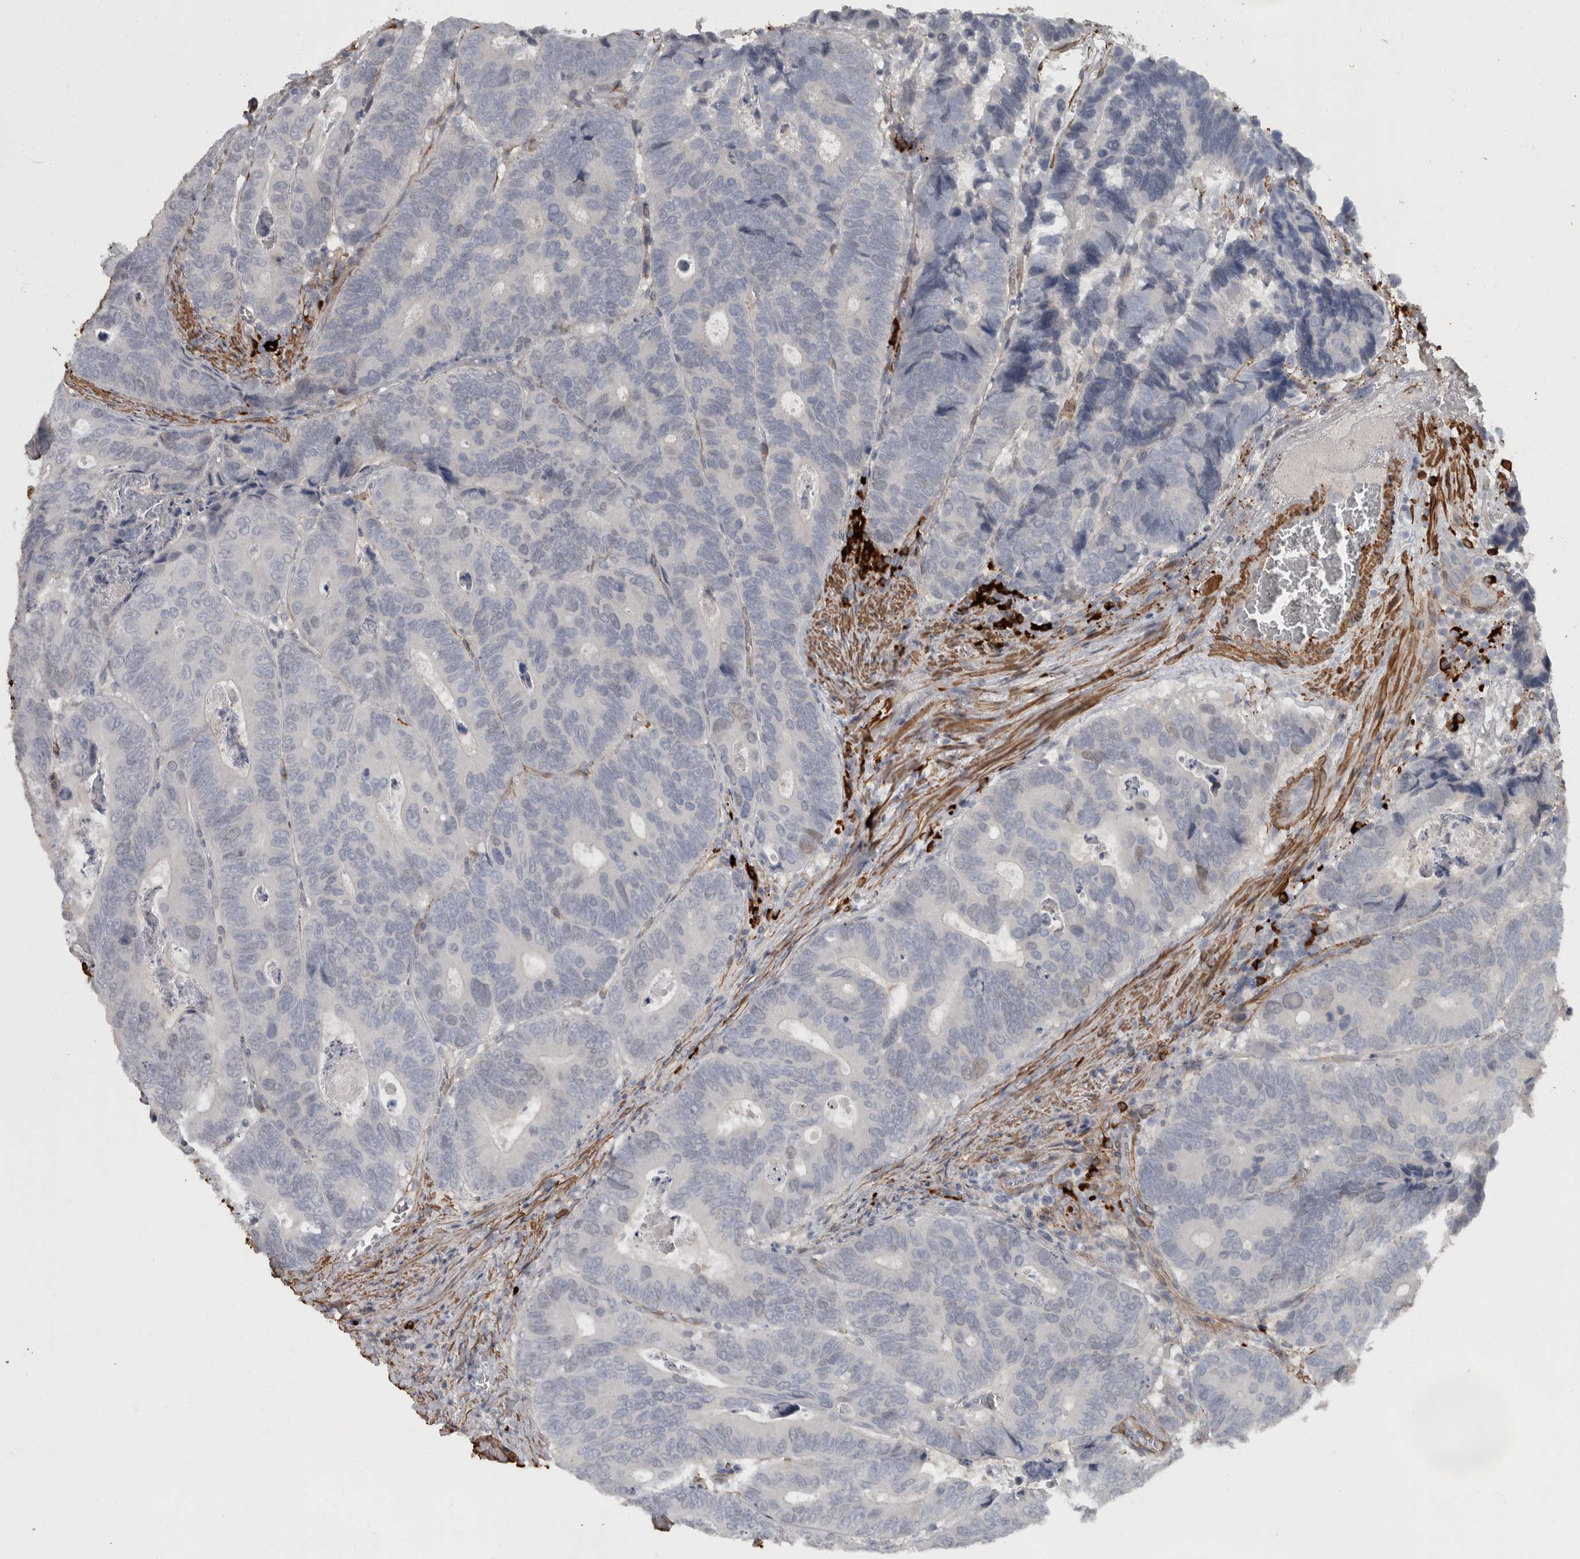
{"staining": {"intensity": "negative", "quantity": "none", "location": "none"}, "tissue": "colorectal cancer", "cell_type": "Tumor cells", "image_type": "cancer", "snomed": [{"axis": "morphology", "description": "Inflammation, NOS"}, {"axis": "morphology", "description": "Adenocarcinoma, NOS"}, {"axis": "topography", "description": "Colon"}], "caption": "Tumor cells show no significant protein positivity in colorectal cancer.", "gene": "MASTL", "patient": {"sex": "male", "age": 72}}